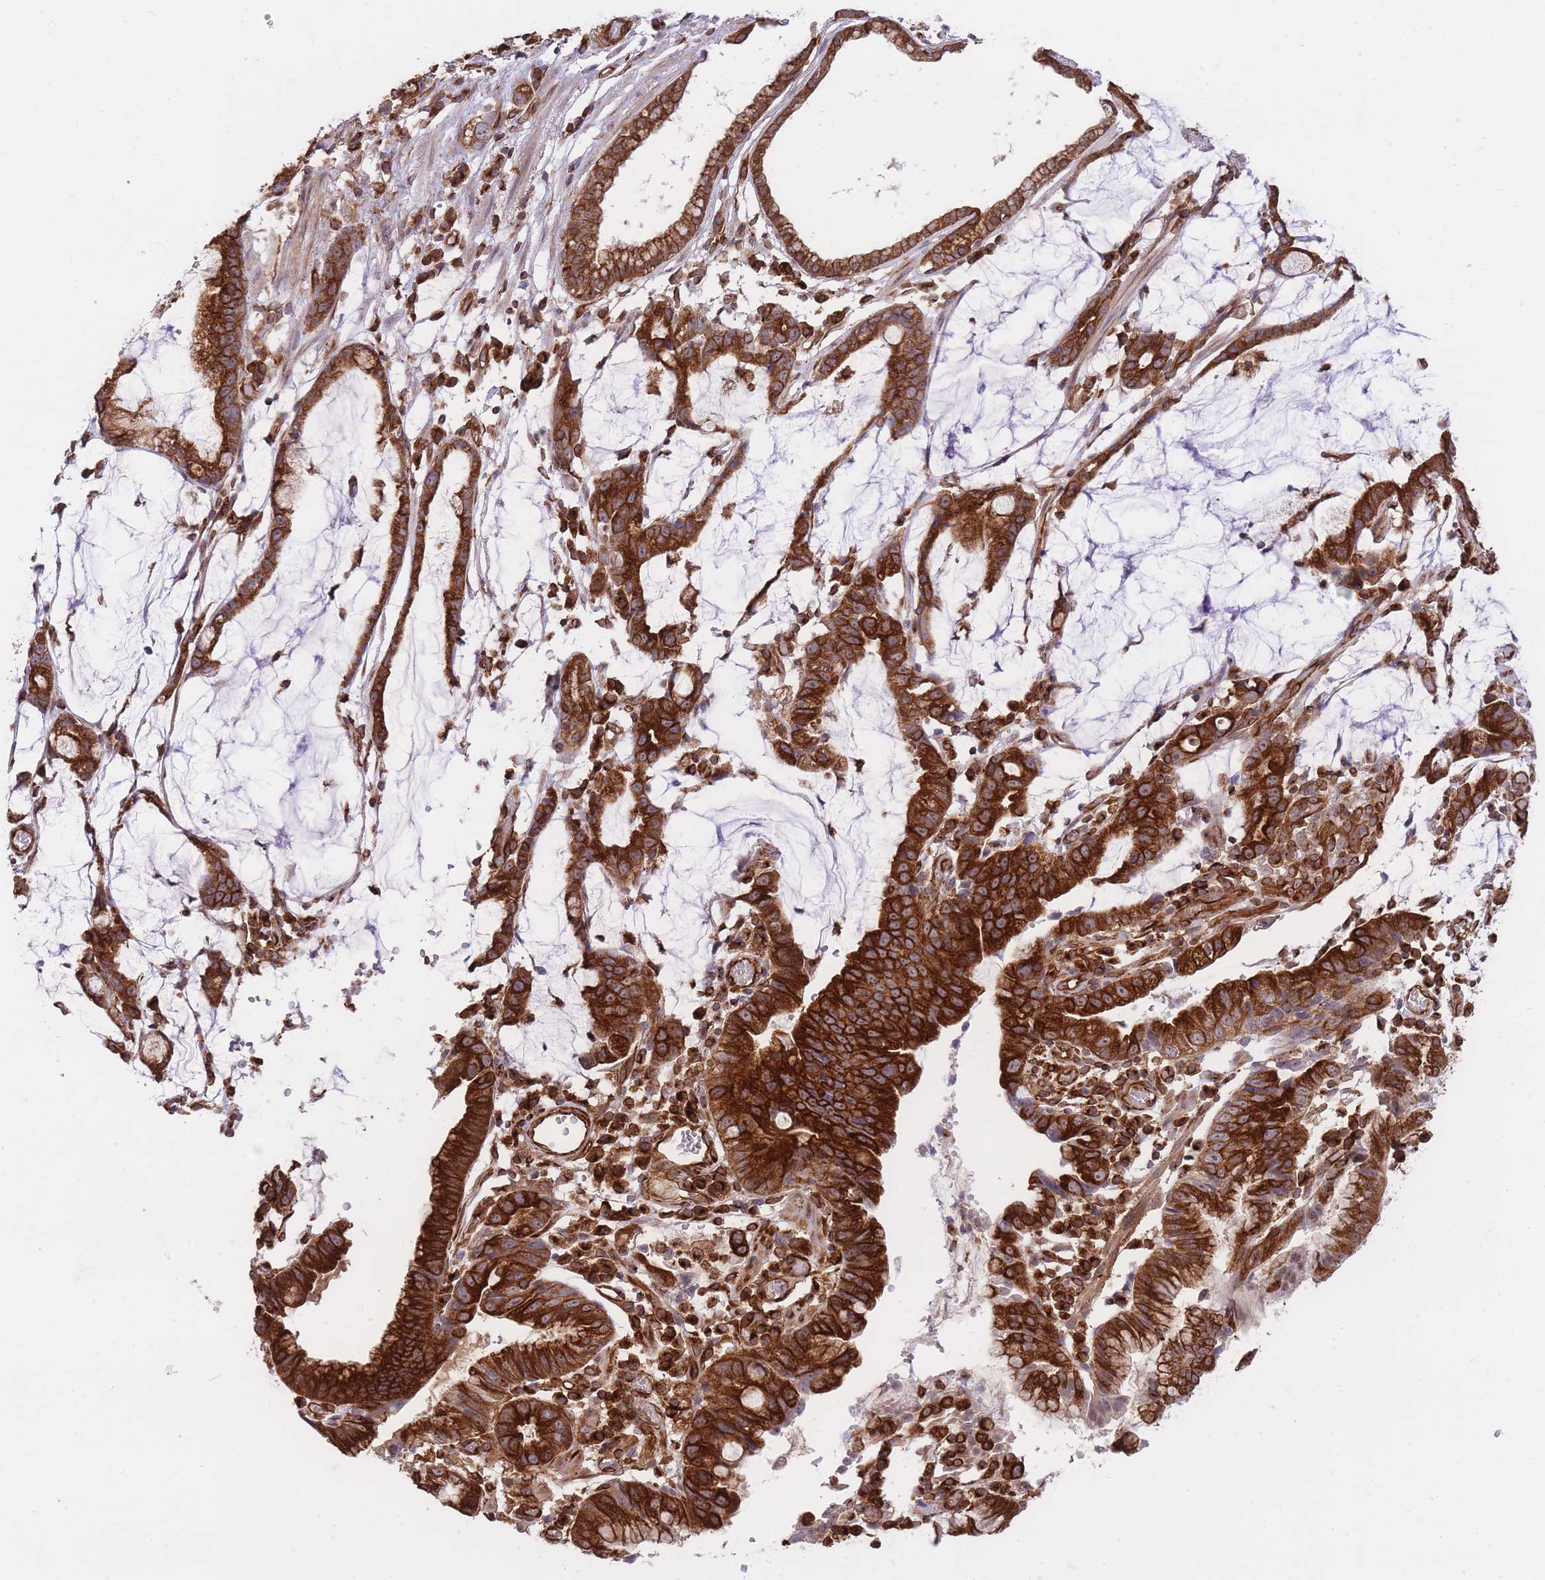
{"staining": {"intensity": "strong", "quantity": ">75%", "location": "cytoplasmic/membranous"}, "tissue": "stomach cancer", "cell_type": "Tumor cells", "image_type": "cancer", "snomed": [{"axis": "morphology", "description": "Adenocarcinoma, NOS"}, {"axis": "topography", "description": "Stomach"}], "caption": "Protein staining exhibits strong cytoplasmic/membranous expression in about >75% of tumor cells in stomach cancer (adenocarcinoma).", "gene": "EXOSC8", "patient": {"sex": "male", "age": 55}}